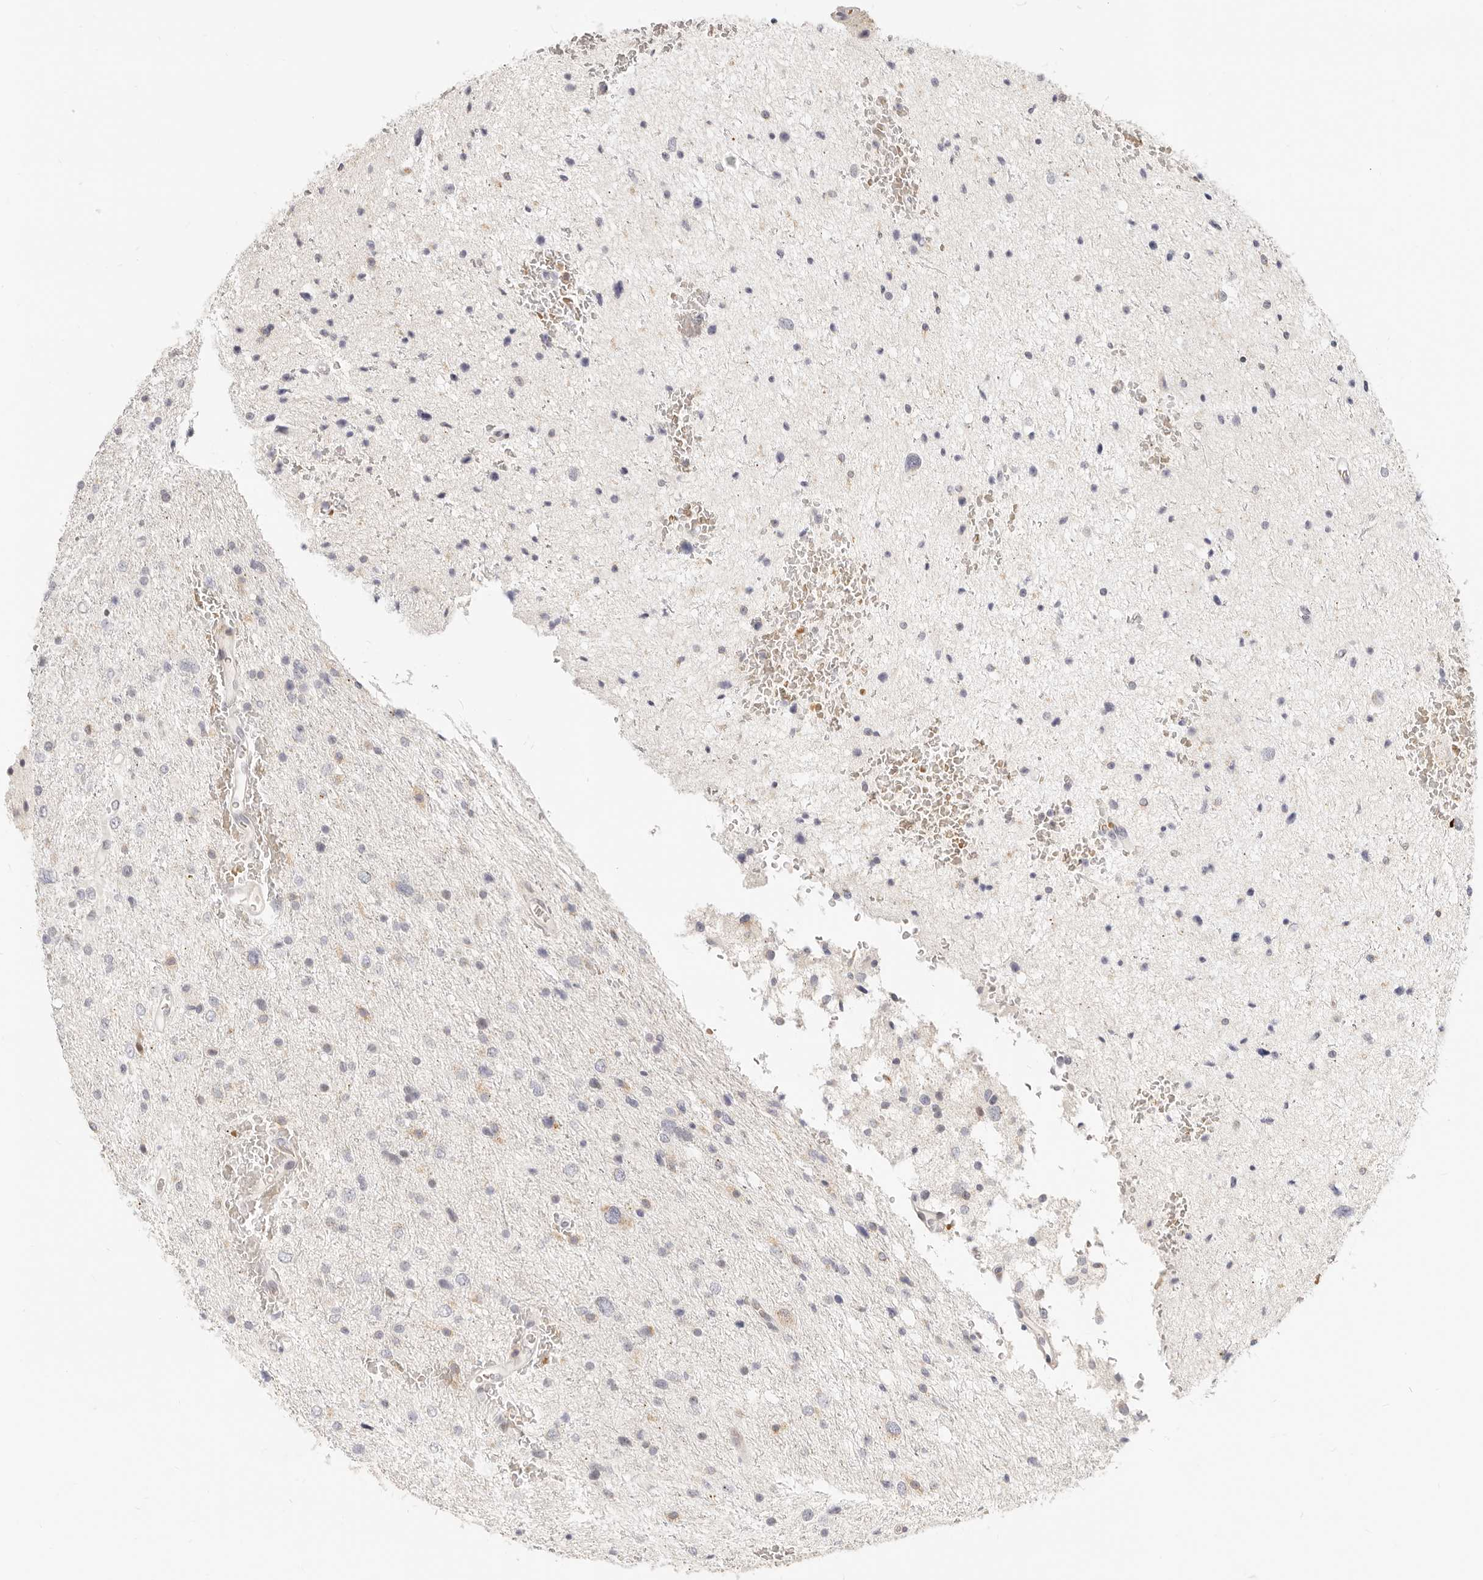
{"staining": {"intensity": "negative", "quantity": "none", "location": "none"}, "tissue": "glioma", "cell_type": "Tumor cells", "image_type": "cancer", "snomed": [{"axis": "morphology", "description": "Glioma, malignant, Low grade"}, {"axis": "topography", "description": "Cerebral cortex"}], "caption": "This is an immunohistochemistry (IHC) image of glioma. There is no staining in tumor cells.", "gene": "LTB4R2", "patient": {"sex": "female", "age": 39}}